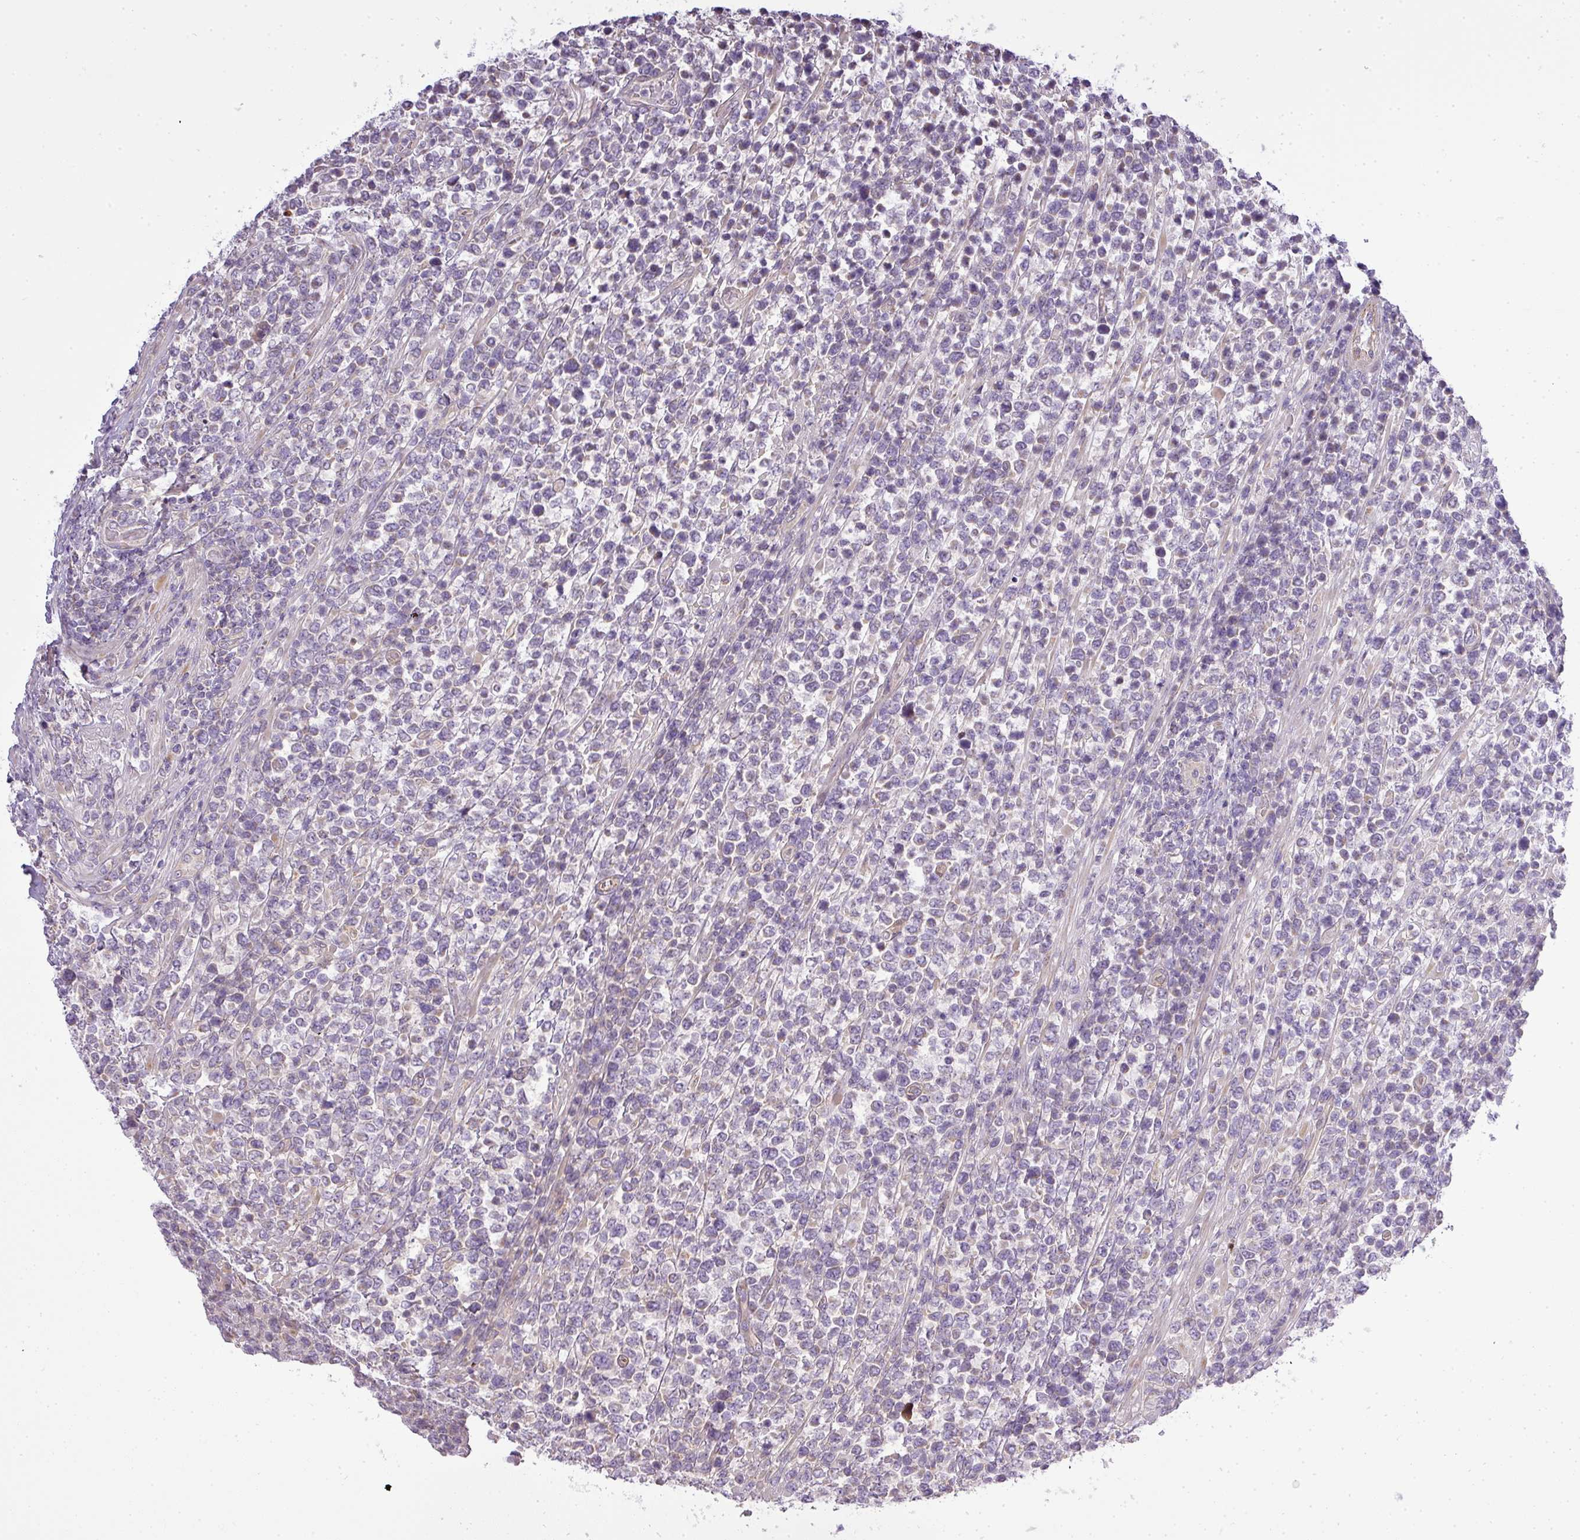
{"staining": {"intensity": "negative", "quantity": "none", "location": "none"}, "tissue": "lymphoma", "cell_type": "Tumor cells", "image_type": "cancer", "snomed": [{"axis": "morphology", "description": "Malignant lymphoma, non-Hodgkin's type, High grade"}, {"axis": "topography", "description": "Soft tissue"}], "caption": "High power microscopy micrograph of an immunohistochemistry (IHC) micrograph of malignant lymphoma, non-Hodgkin's type (high-grade), revealing no significant positivity in tumor cells. Brightfield microscopy of immunohistochemistry stained with DAB (3,3'-diaminobenzidine) (brown) and hematoxylin (blue), captured at high magnification.", "gene": "ZDHHC1", "patient": {"sex": "female", "age": 56}}